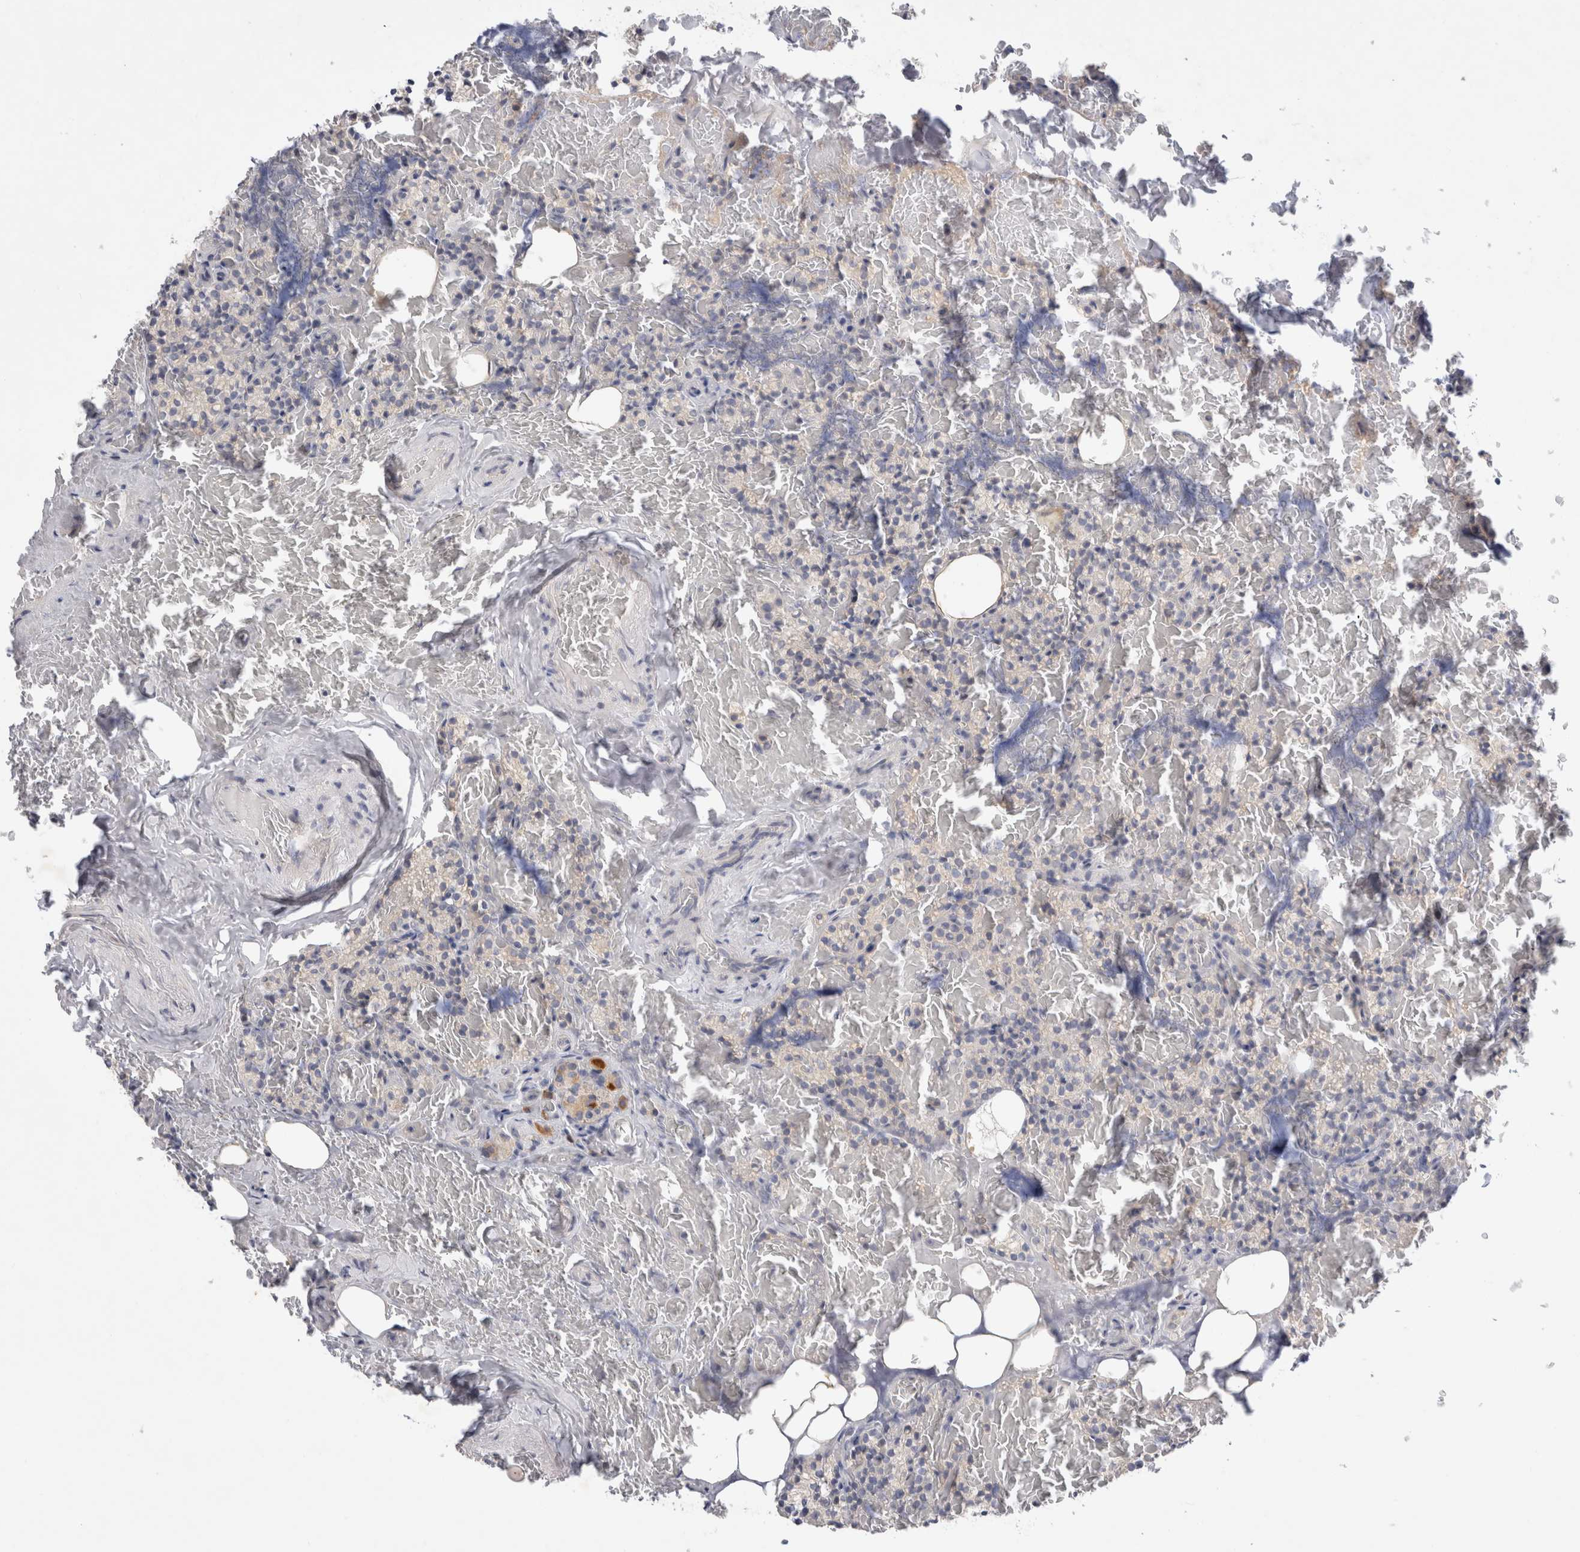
{"staining": {"intensity": "negative", "quantity": "none", "location": "none"}, "tissue": "parathyroid gland", "cell_type": "Glandular cells", "image_type": "normal", "snomed": [{"axis": "morphology", "description": "Normal tissue, NOS"}, {"axis": "topography", "description": "Parathyroid gland"}], "caption": "Protein analysis of normal parathyroid gland reveals no significant expression in glandular cells.", "gene": "NEDD4L", "patient": {"sex": "female", "age": 78}}